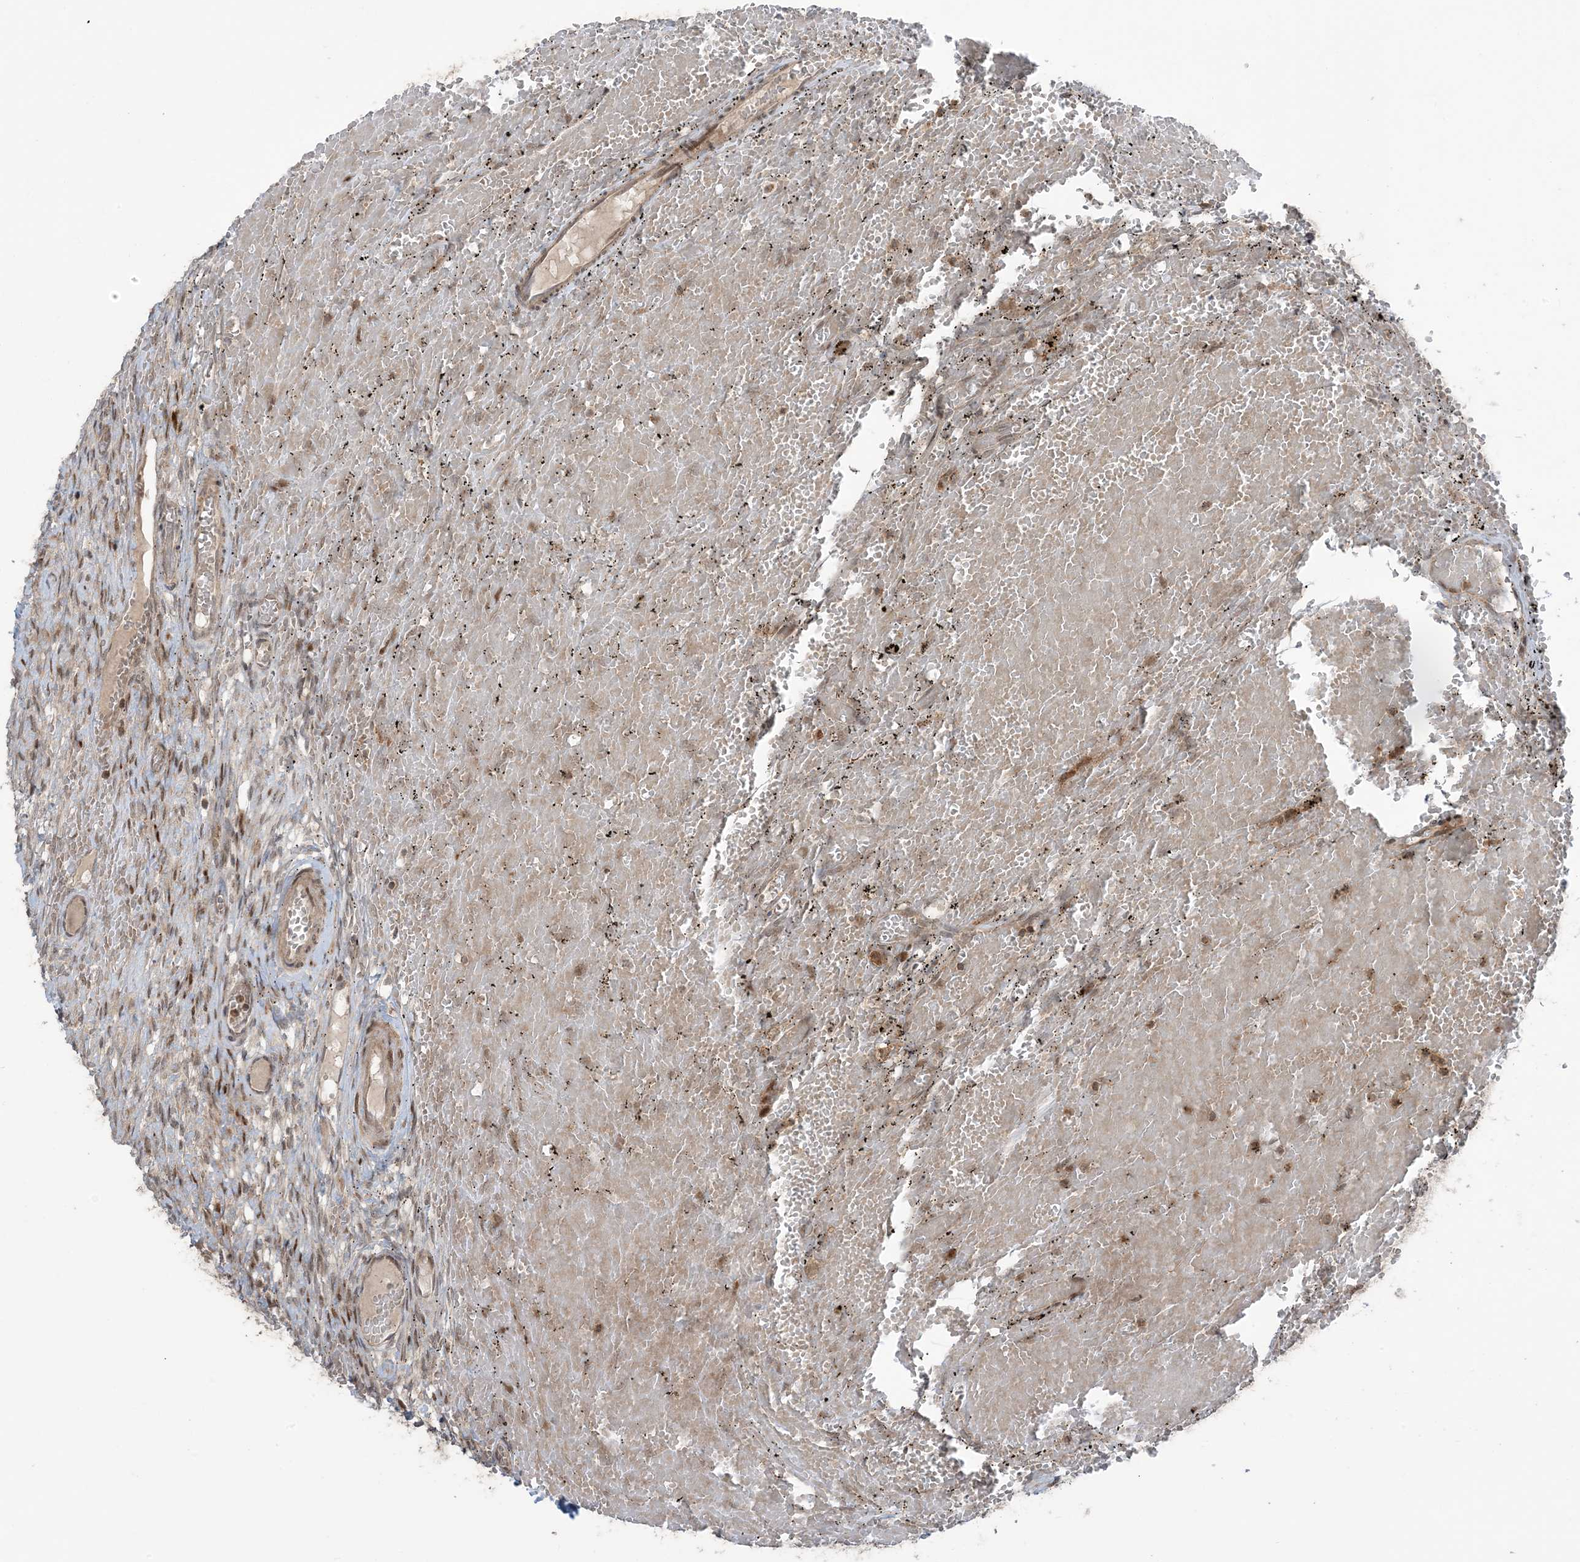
{"staining": {"intensity": "weak", "quantity": "25%-75%", "location": "nuclear"}, "tissue": "ovary", "cell_type": "Ovarian stroma cells", "image_type": "normal", "snomed": [{"axis": "morphology", "description": "Adenocarcinoma, NOS"}, {"axis": "topography", "description": "Endometrium"}], "caption": "Ovary stained for a protein (brown) shows weak nuclear positive expression in about 25%-75% of ovarian stroma cells.", "gene": "PHLDB2", "patient": {"sex": "female", "age": 32}}